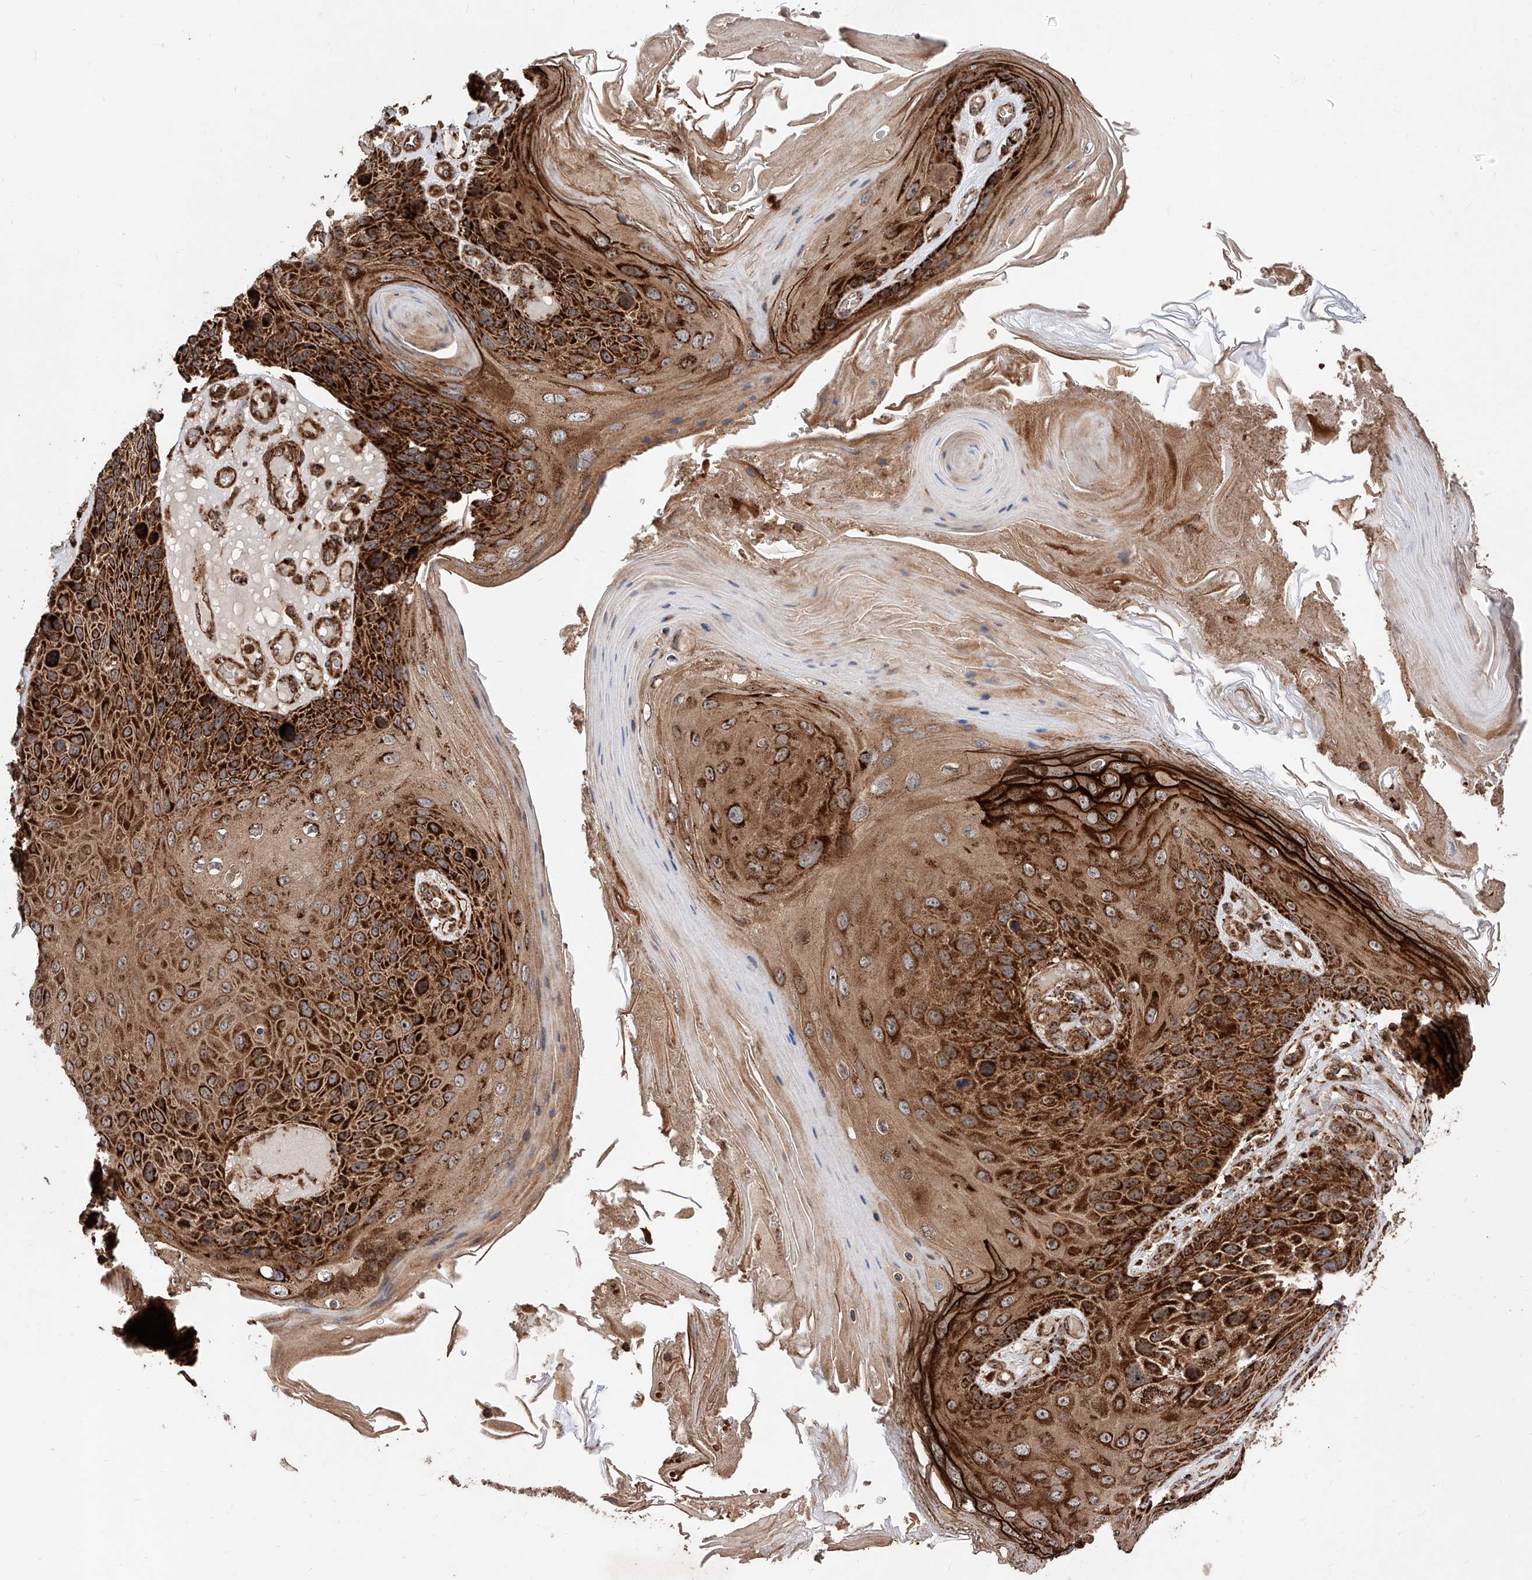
{"staining": {"intensity": "strong", "quantity": ">75%", "location": "cytoplasmic/membranous"}, "tissue": "skin cancer", "cell_type": "Tumor cells", "image_type": "cancer", "snomed": [{"axis": "morphology", "description": "Squamous cell carcinoma, NOS"}, {"axis": "topography", "description": "Skin"}], "caption": "High-power microscopy captured an immunohistochemistry (IHC) image of skin cancer (squamous cell carcinoma), revealing strong cytoplasmic/membranous expression in about >75% of tumor cells.", "gene": "PISD", "patient": {"sex": "female", "age": 88}}